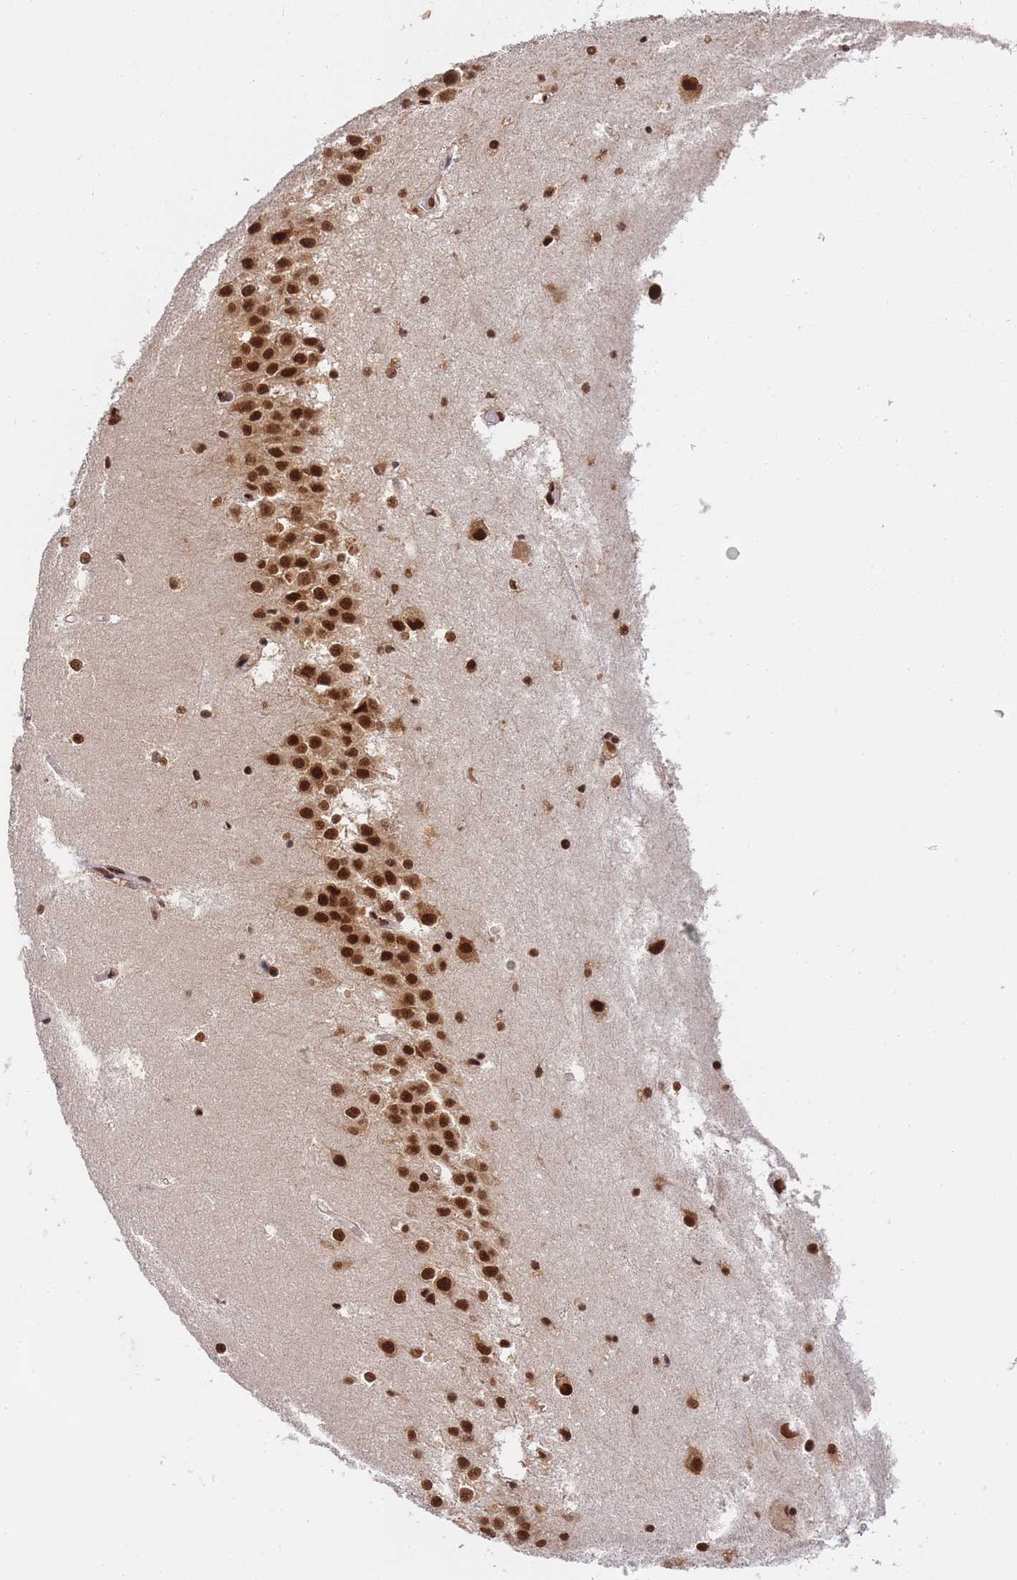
{"staining": {"intensity": "moderate", "quantity": ">75%", "location": "nuclear"}, "tissue": "hippocampus", "cell_type": "Glial cells", "image_type": "normal", "snomed": [{"axis": "morphology", "description": "Normal tissue, NOS"}, {"axis": "topography", "description": "Hippocampus"}], "caption": "Unremarkable hippocampus displays moderate nuclear expression in approximately >75% of glial cells.", "gene": "PRKDC", "patient": {"sex": "female", "age": 52}}